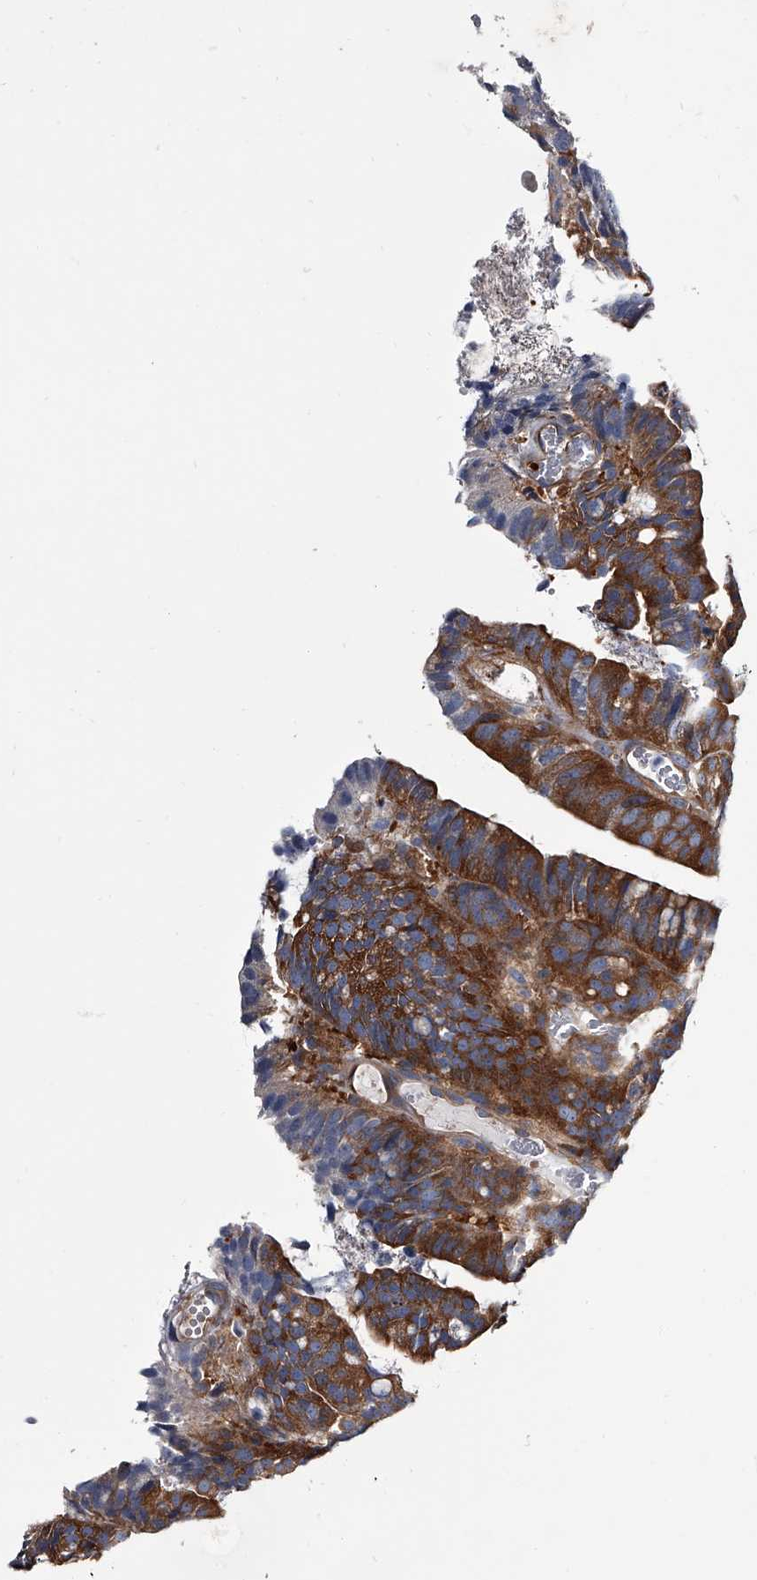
{"staining": {"intensity": "strong", "quantity": ">75%", "location": "cytoplasmic/membranous"}, "tissue": "colorectal cancer", "cell_type": "Tumor cells", "image_type": "cancer", "snomed": [{"axis": "morphology", "description": "Adenocarcinoma, NOS"}, {"axis": "topography", "description": "Colon"}], "caption": "Immunohistochemistry (IHC) of adenocarcinoma (colorectal) shows high levels of strong cytoplasmic/membranous positivity in about >75% of tumor cells.", "gene": "GAPVD1", "patient": {"sex": "female", "age": 66}}